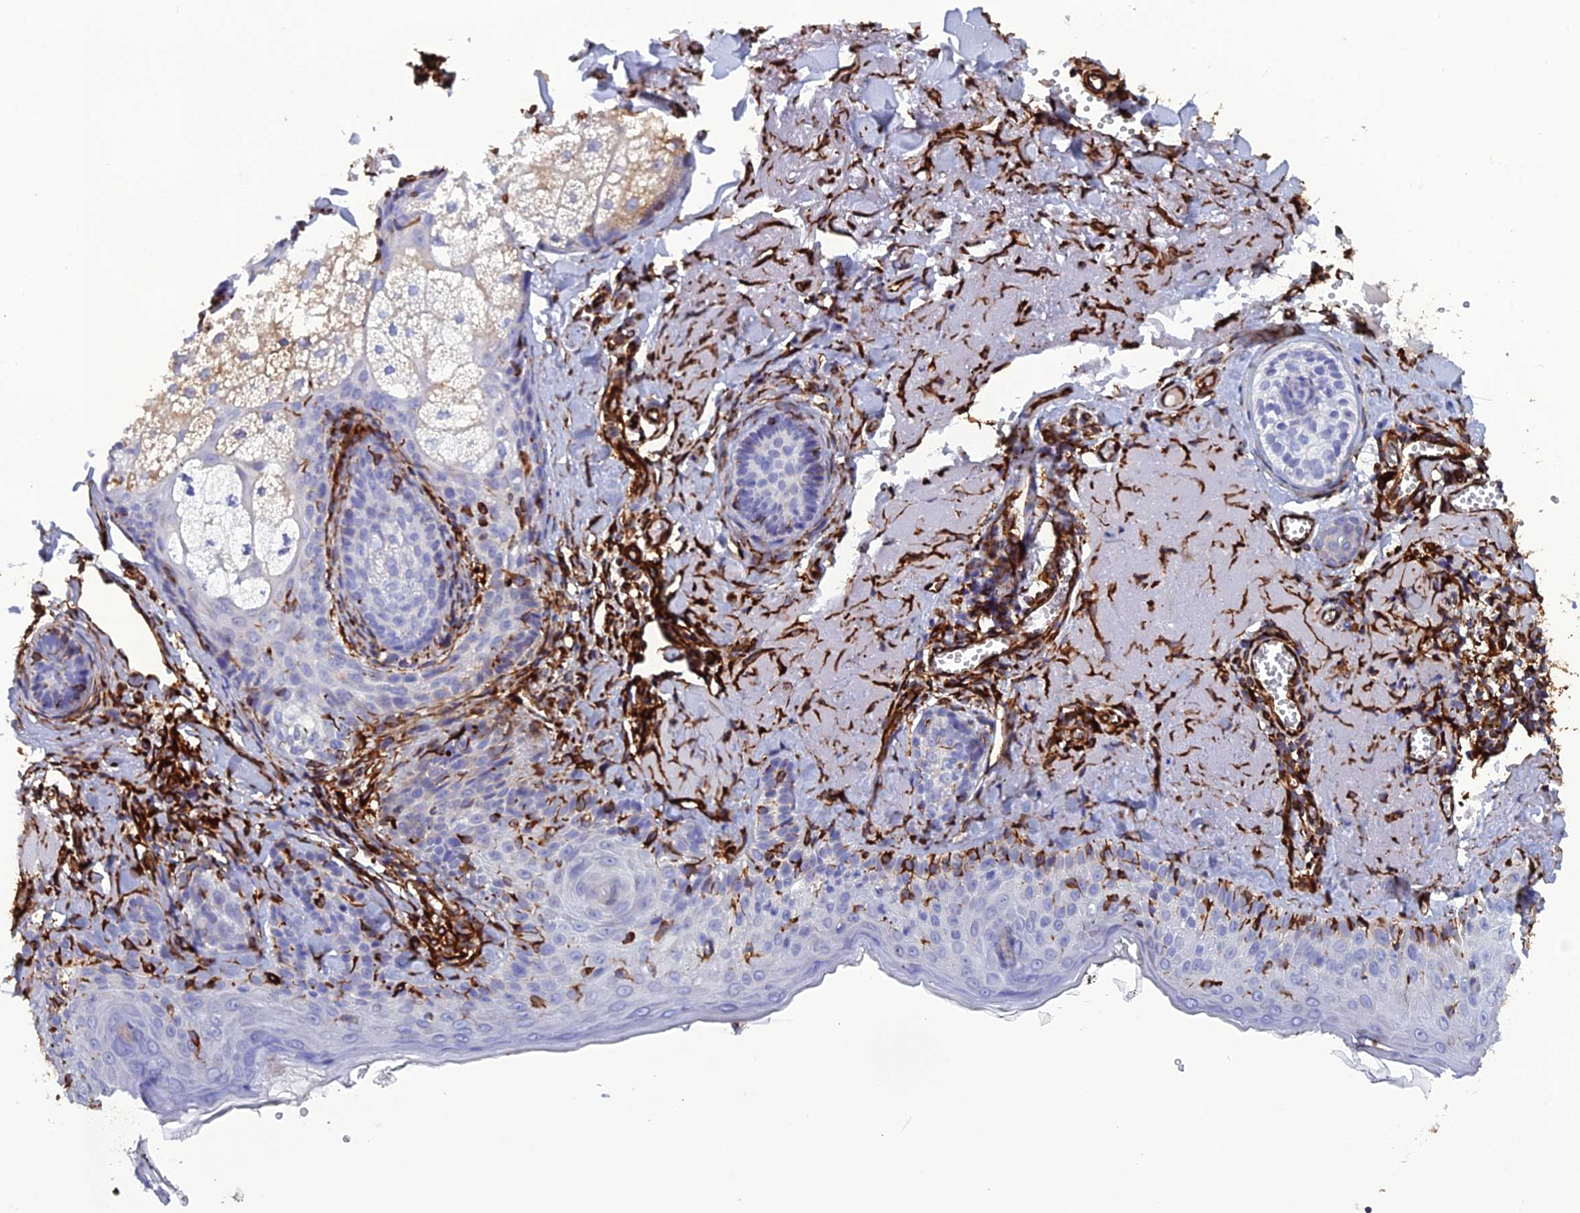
{"staining": {"intensity": "negative", "quantity": "none", "location": "none"}, "tissue": "skin cancer", "cell_type": "Tumor cells", "image_type": "cancer", "snomed": [{"axis": "morphology", "description": "Basal cell carcinoma"}, {"axis": "topography", "description": "Skin"}], "caption": "Tumor cells show no significant positivity in basal cell carcinoma (skin).", "gene": "FBXL20", "patient": {"sex": "female", "age": 74}}